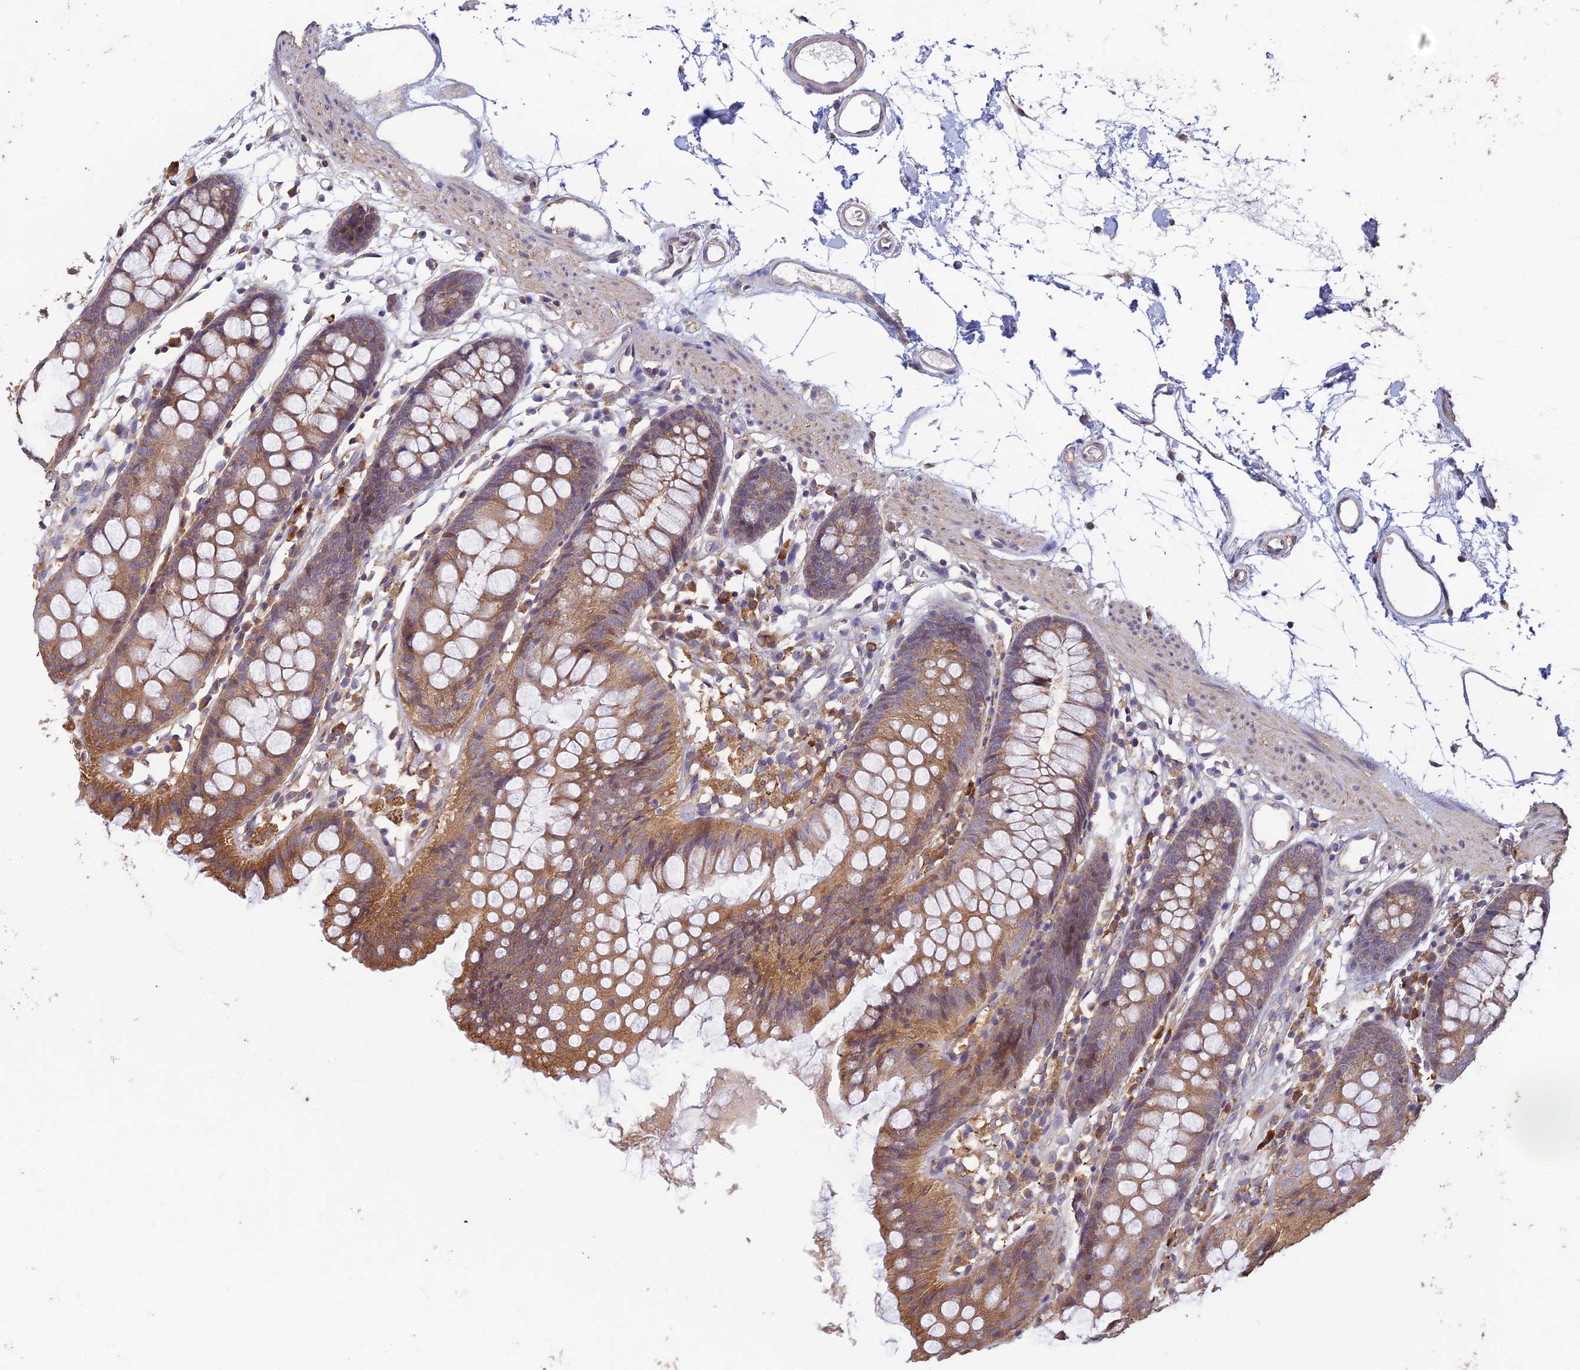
{"staining": {"intensity": "weak", "quantity": ">75%", "location": "cytoplasmic/membranous"}, "tissue": "colon", "cell_type": "Endothelial cells", "image_type": "normal", "snomed": [{"axis": "morphology", "description": "Normal tissue, NOS"}, {"axis": "topography", "description": "Colon"}], "caption": "Unremarkable colon reveals weak cytoplasmic/membranous staining in about >75% of endothelial cells, visualized by immunohistochemistry.", "gene": "MRNIP", "patient": {"sex": "female", "age": 84}}